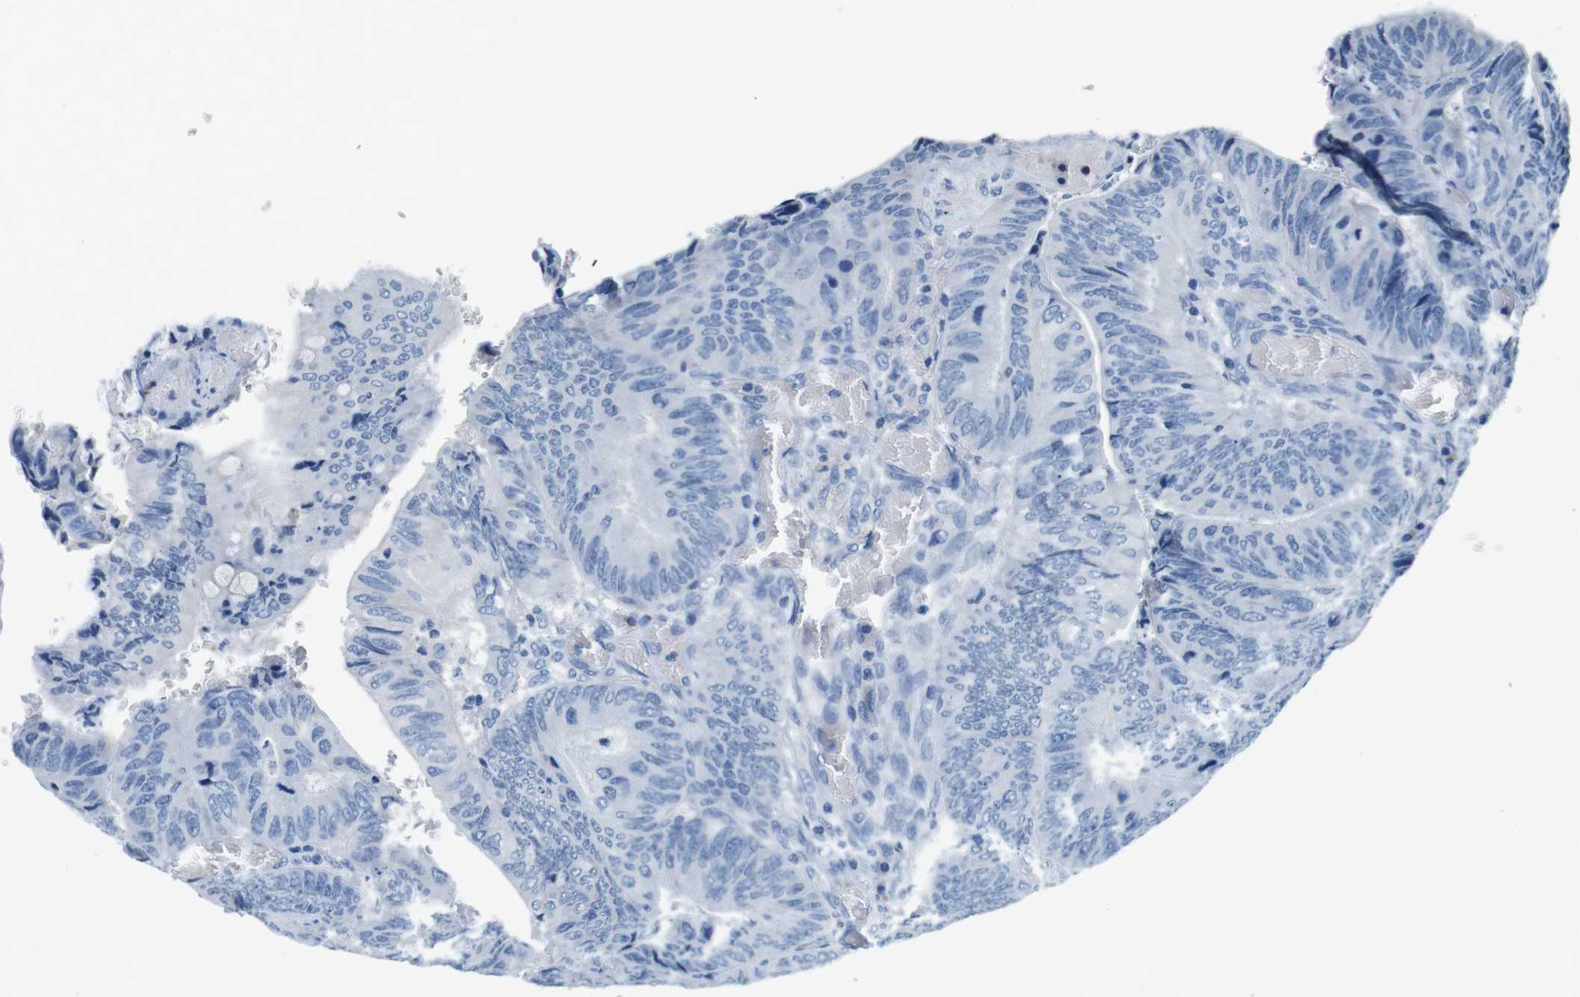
{"staining": {"intensity": "negative", "quantity": "none", "location": "none"}, "tissue": "colorectal cancer", "cell_type": "Tumor cells", "image_type": "cancer", "snomed": [{"axis": "morphology", "description": "Normal tissue, NOS"}, {"axis": "morphology", "description": "Adenocarcinoma, NOS"}, {"axis": "topography", "description": "Rectum"}, {"axis": "topography", "description": "Peripheral nerve tissue"}], "caption": "Immunohistochemistry histopathology image of colorectal adenocarcinoma stained for a protein (brown), which exhibits no staining in tumor cells. (DAB (3,3'-diaminobenzidine) immunohistochemistry, high magnification).", "gene": "IGHD", "patient": {"sex": "male", "age": 92}}